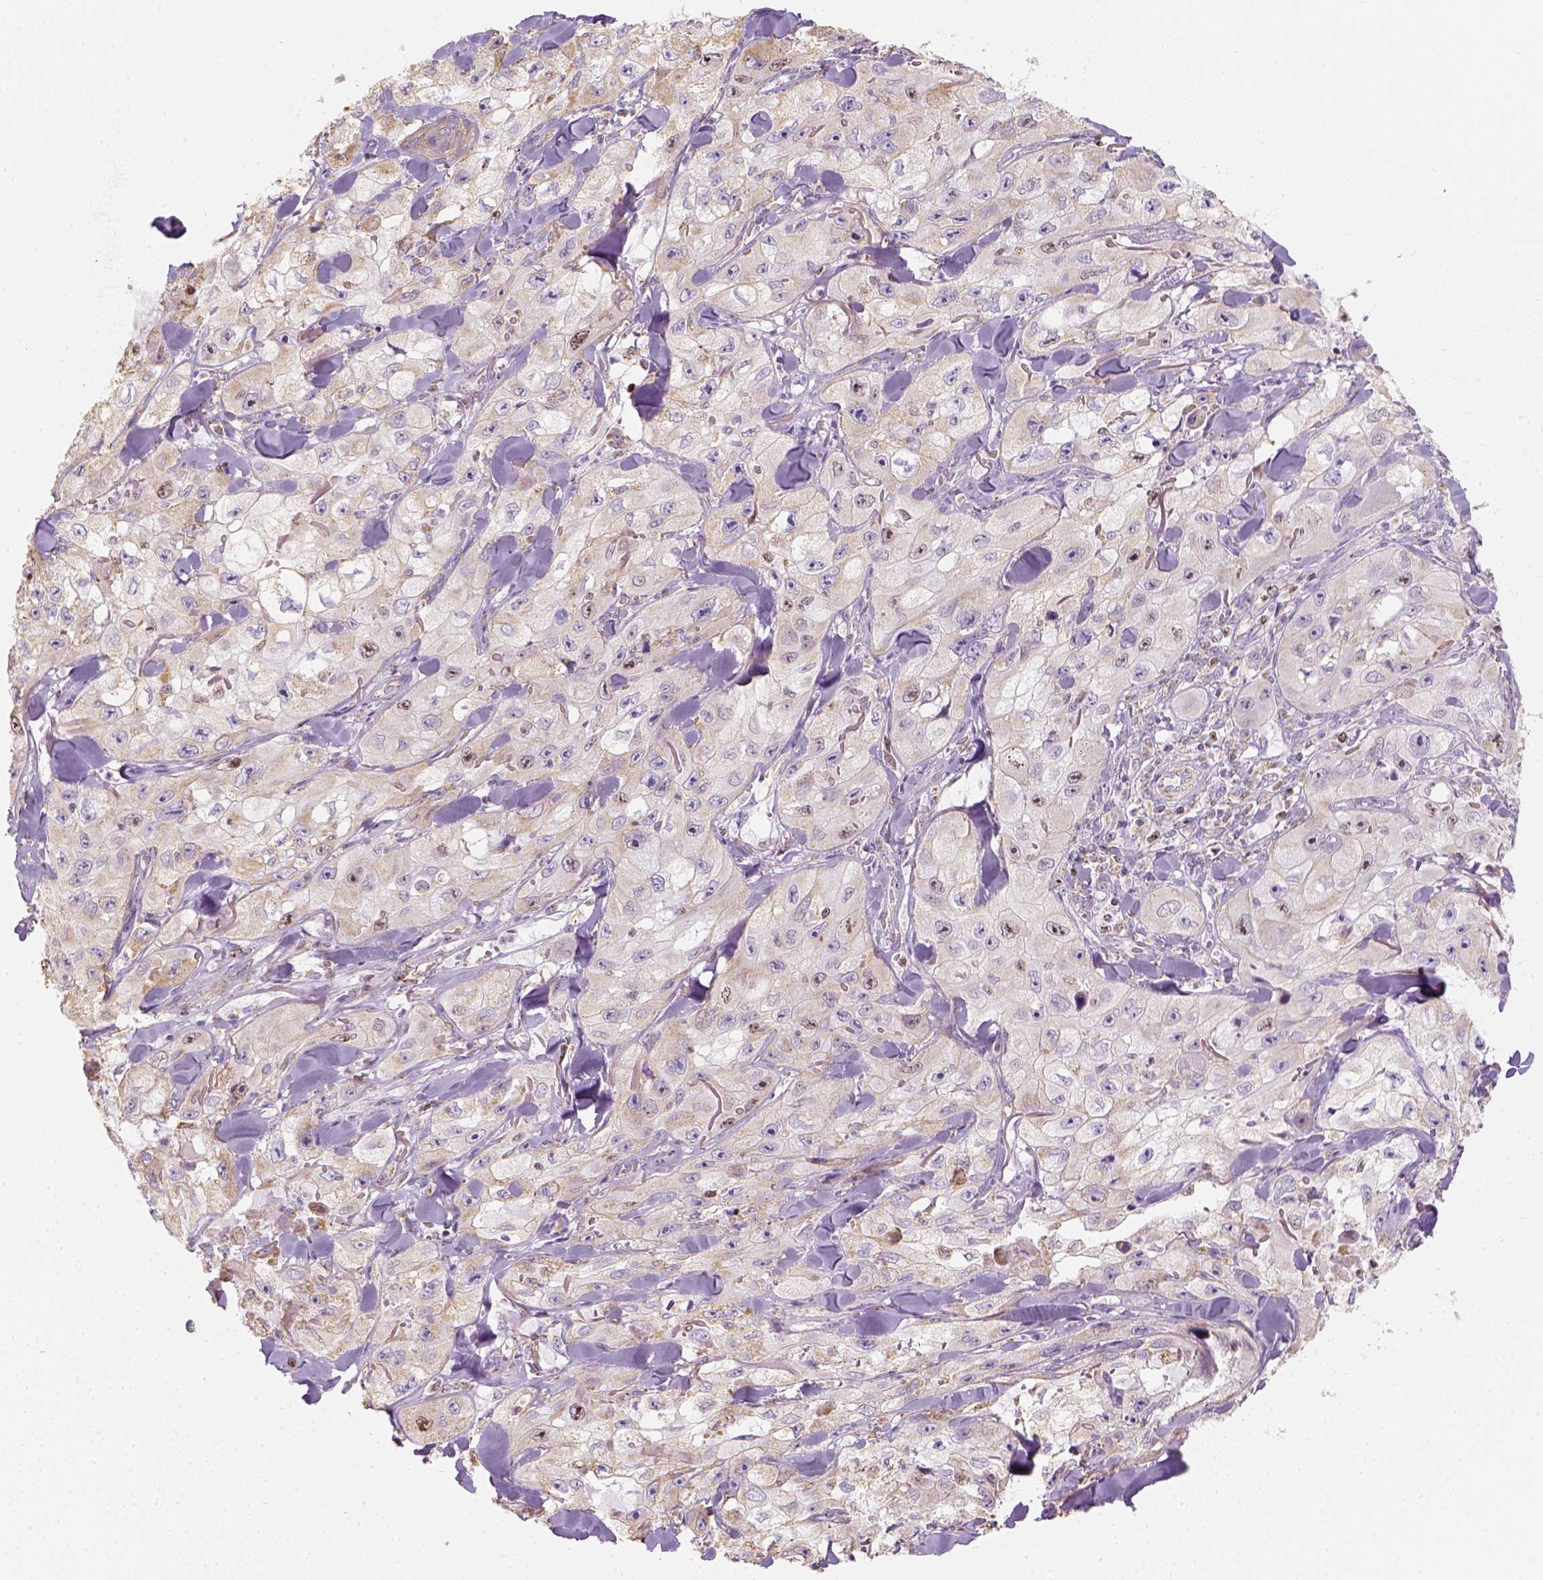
{"staining": {"intensity": "weak", "quantity": ">75%", "location": "cytoplasmic/membranous,nuclear"}, "tissue": "skin cancer", "cell_type": "Tumor cells", "image_type": "cancer", "snomed": [{"axis": "morphology", "description": "Squamous cell carcinoma, NOS"}, {"axis": "topography", "description": "Skin"}, {"axis": "topography", "description": "Subcutis"}], "caption": "The photomicrograph demonstrates staining of skin cancer (squamous cell carcinoma), revealing weak cytoplasmic/membranous and nuclear protein expression (brown color) within tumor cells. The protein of interest is stained brown, and the nuclei are stained in blue (DAB (3,3'-diaminobenzidine) IHC with brightfield microscopy, high magnification).", "gene": "LCA5", "patient": {"sex": "male", "age": 73}}